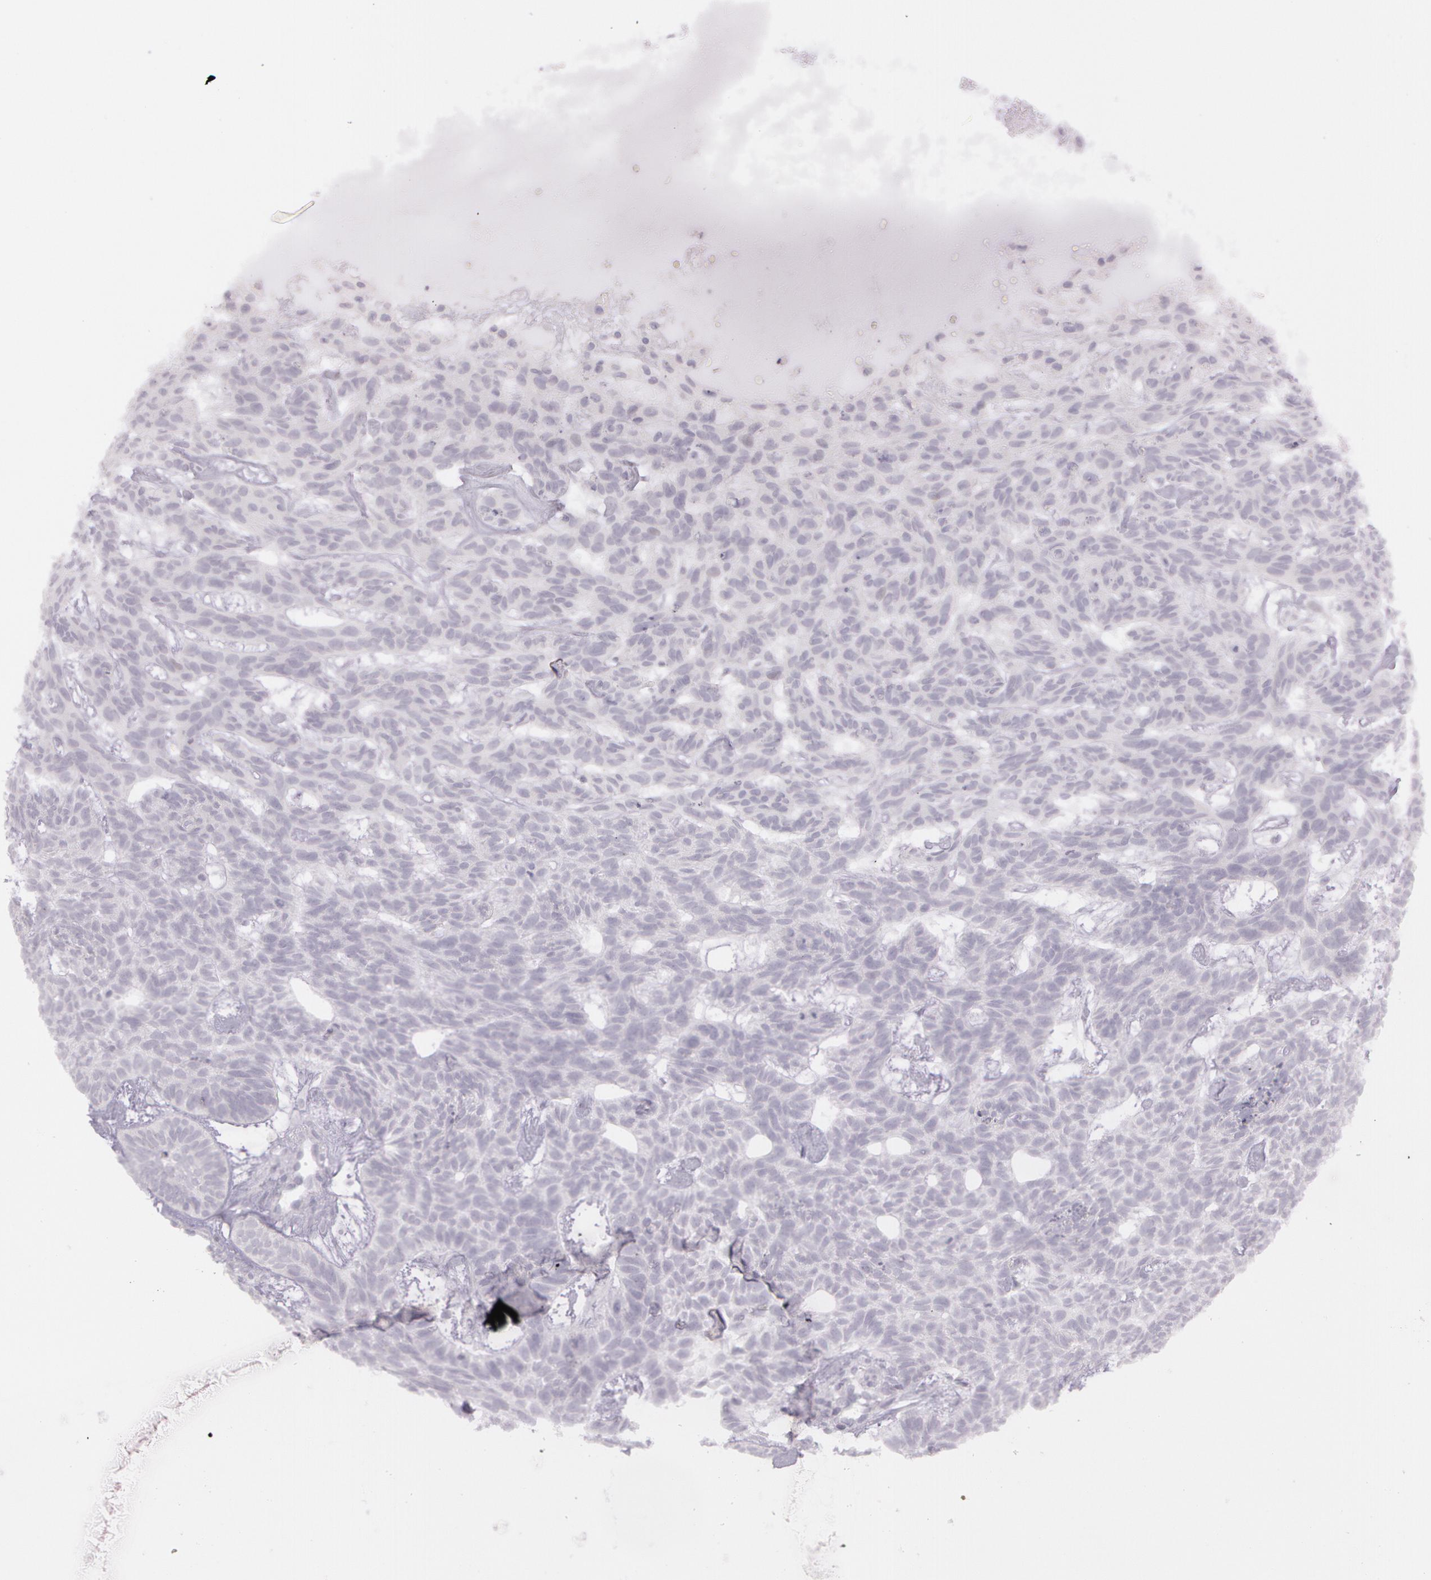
{"staining": {"intensity": "negative", "quantity": "none", "location": "none"}, "tissue": "skin cancer", "cell_type": "Tumor cells", "image_type": "cancer", "snomed": [{"axis": "morphology", "description": "Basal cell carcinoma"}, {"axis": "topography", "description": "Skin"}], "caption": "The image exhibits no significant staining in tumor cells of skin basal cell carcinoma.", "gene": "OTC", "patient": {"sex": "male", "age": 75}}